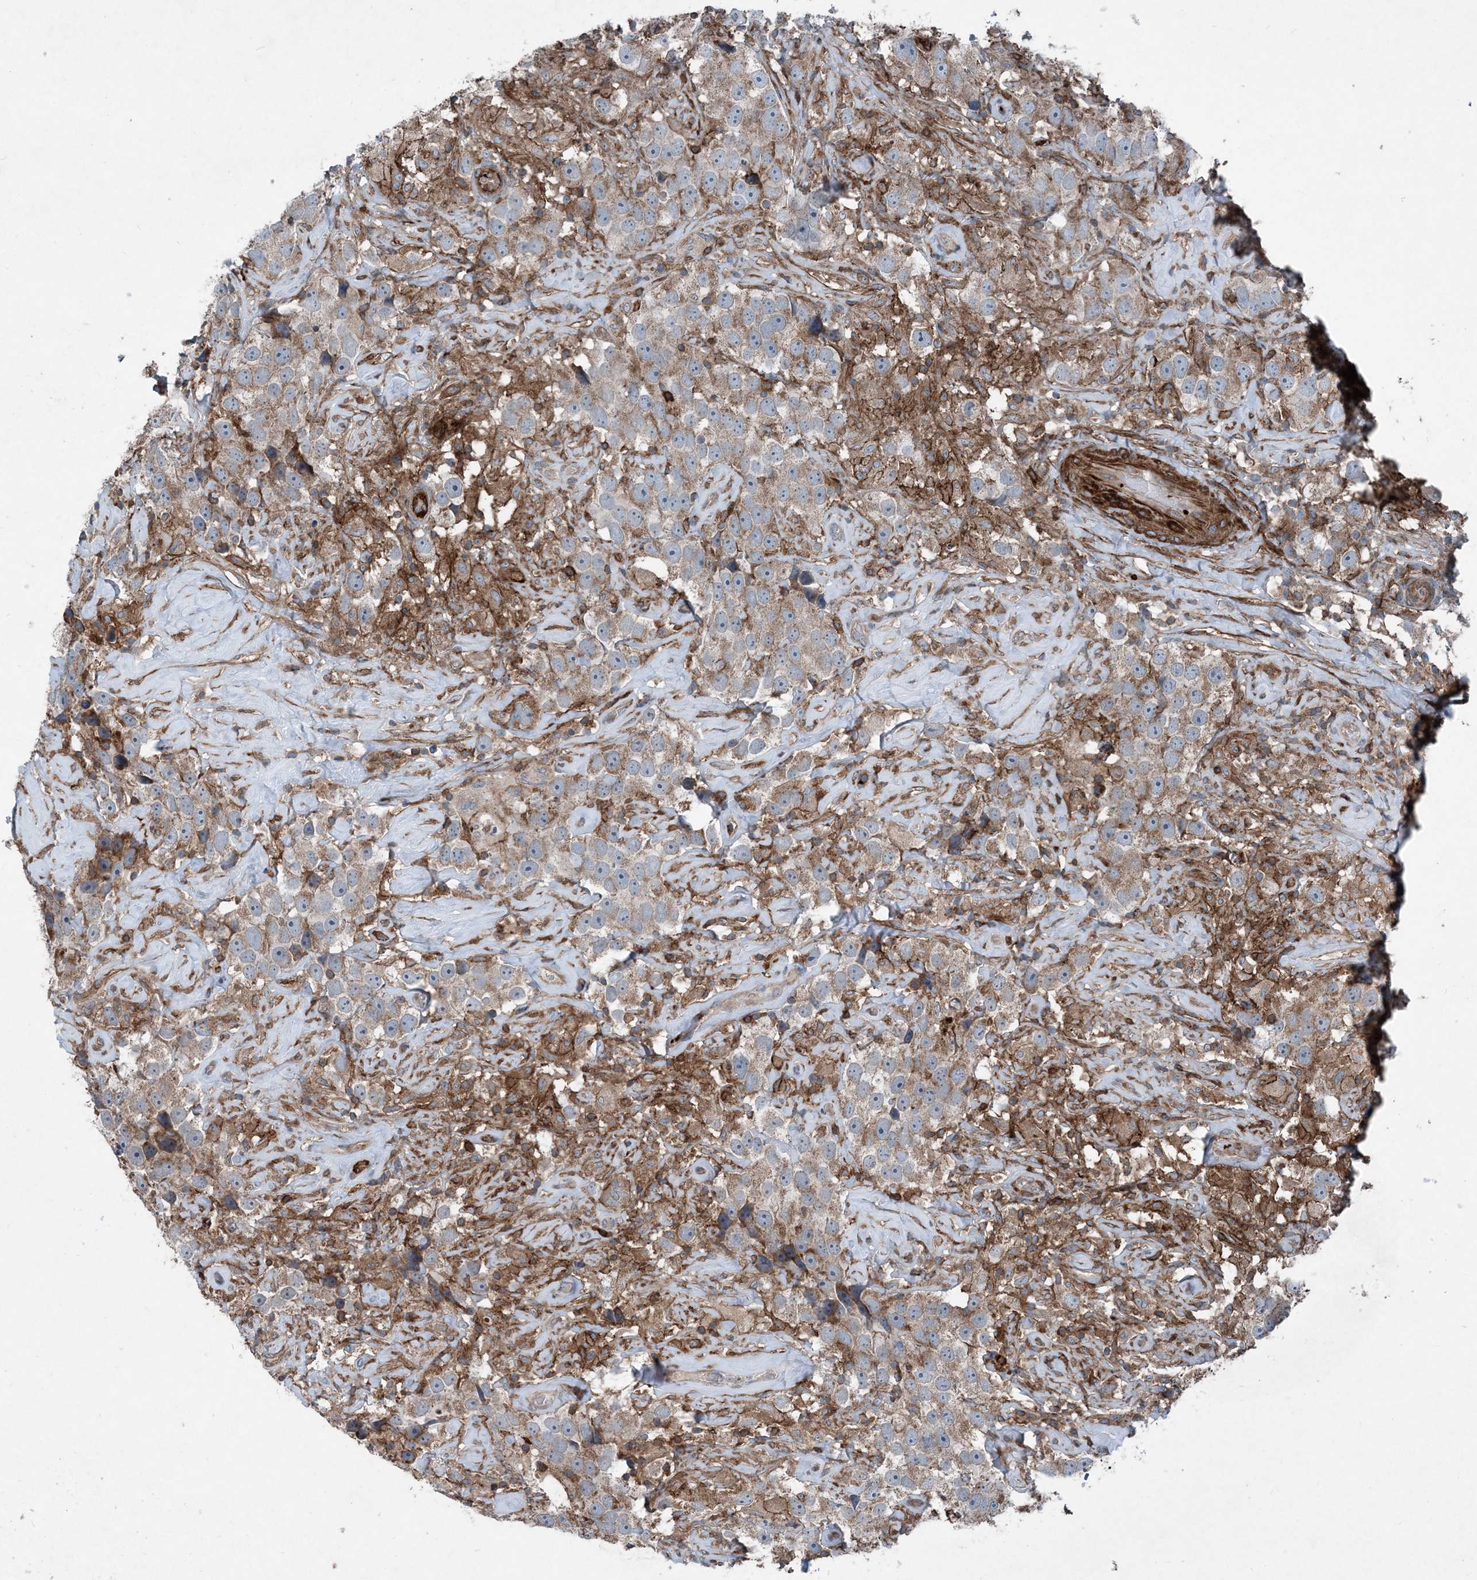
{"staining": {"intensity": "moderate", "quantity": "25%-75%", "location": "cytoplasmic/membranous"}, "tissue": "testis cancer", "cell_type": "Tumor cells", "image_type": "cancer", "snomed": [{"axis": "morphology", "description": "Seminoma, NOS"}, {"axis": "topography", "description": "Testis"}], "caption": "Tumor cells display medium levels of moderate cytoplasmic/membranous staining in approximately 25%-75% of cells in seminoma (testis).", "gene": "DGUOK", "patient": {"sex": "male", "age": 49}}